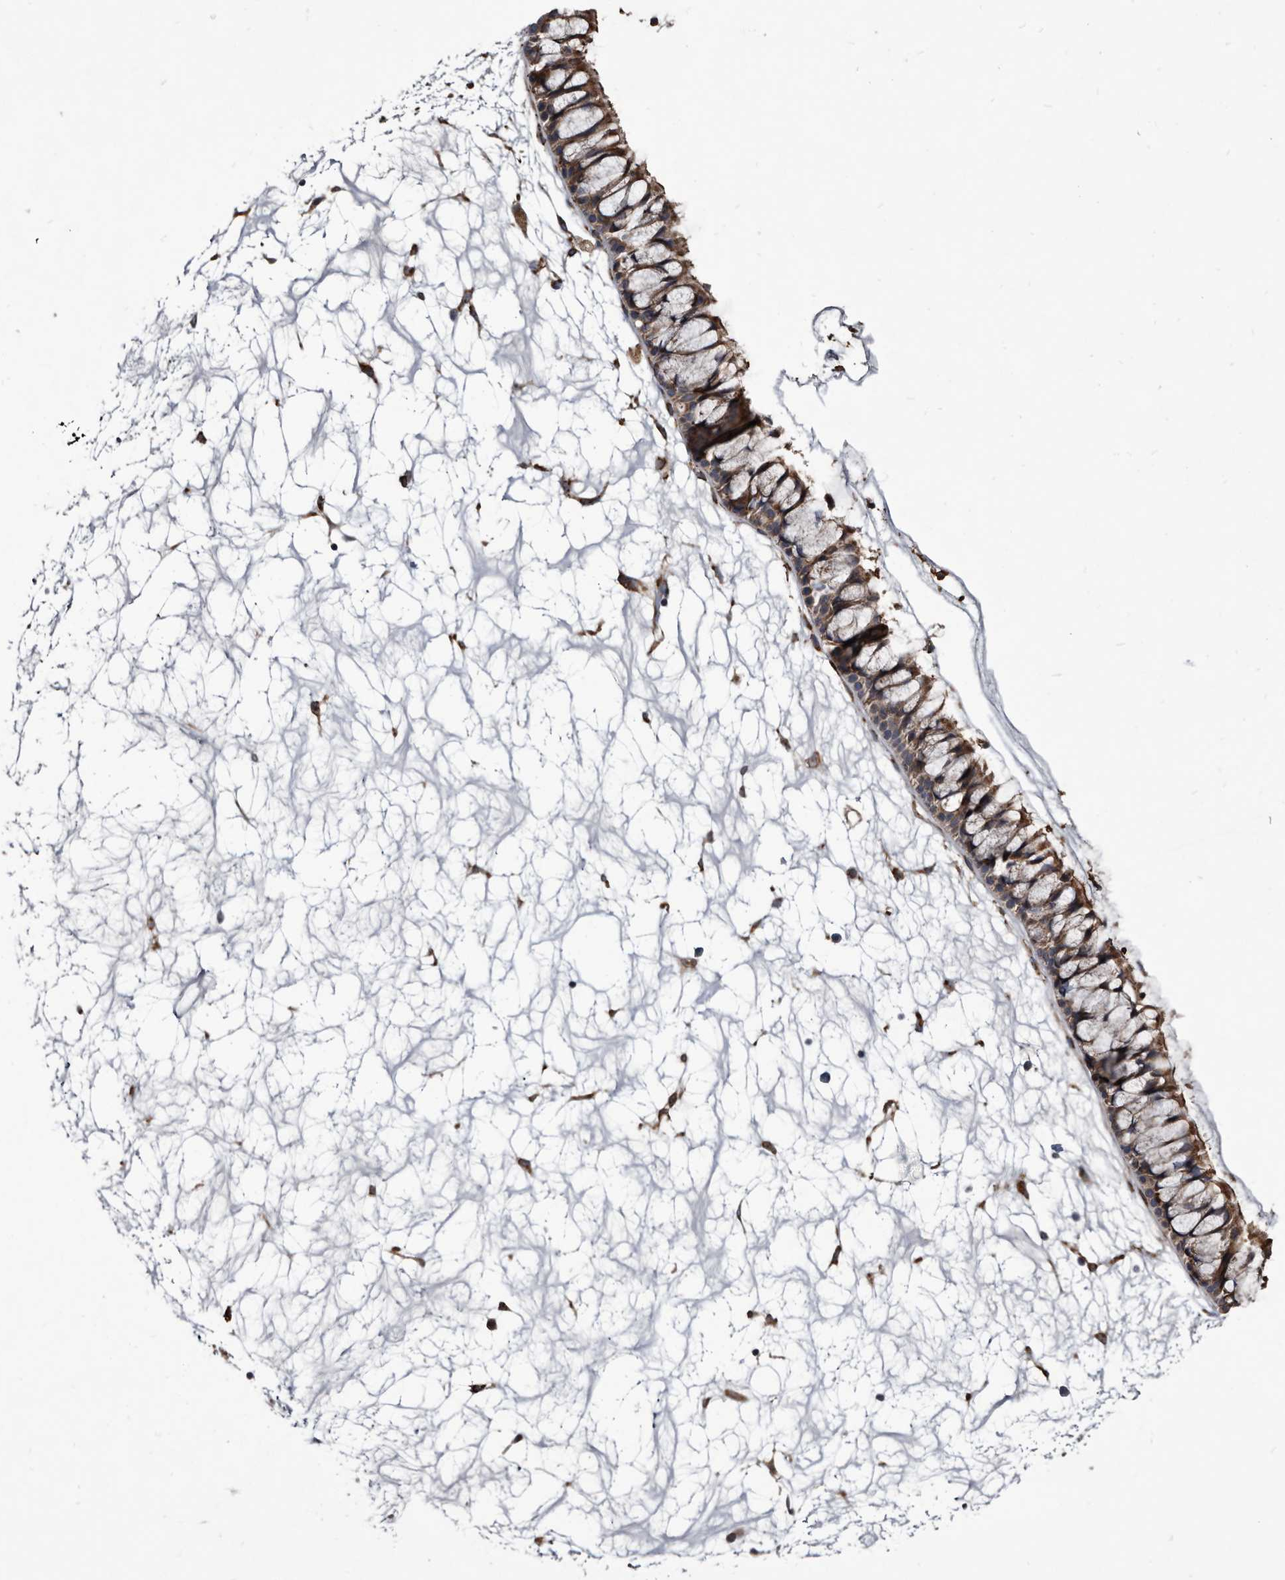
{"staining": {"intensity": "moderate", "quantity": ">75%", "location": "cytoplasmic/membranous"}, "tissue": "nasopharynx", "cell_type": "Respiratory epithelial cells", "image_type": "normal", "snomed": [{"axis": "morphology", "description": "Normal tissue, NOS"}, {"axis": "topography", "description": "Nasopharynx"}], "caption": "Respiratory epithelial cells reveal medium levels of moderate cytoplasmic/membranous staining in about >75% of cells in unremarkable human nasopharynx.", "gene": "CTSA", "patient": {"sex": "male", "age": 64}}